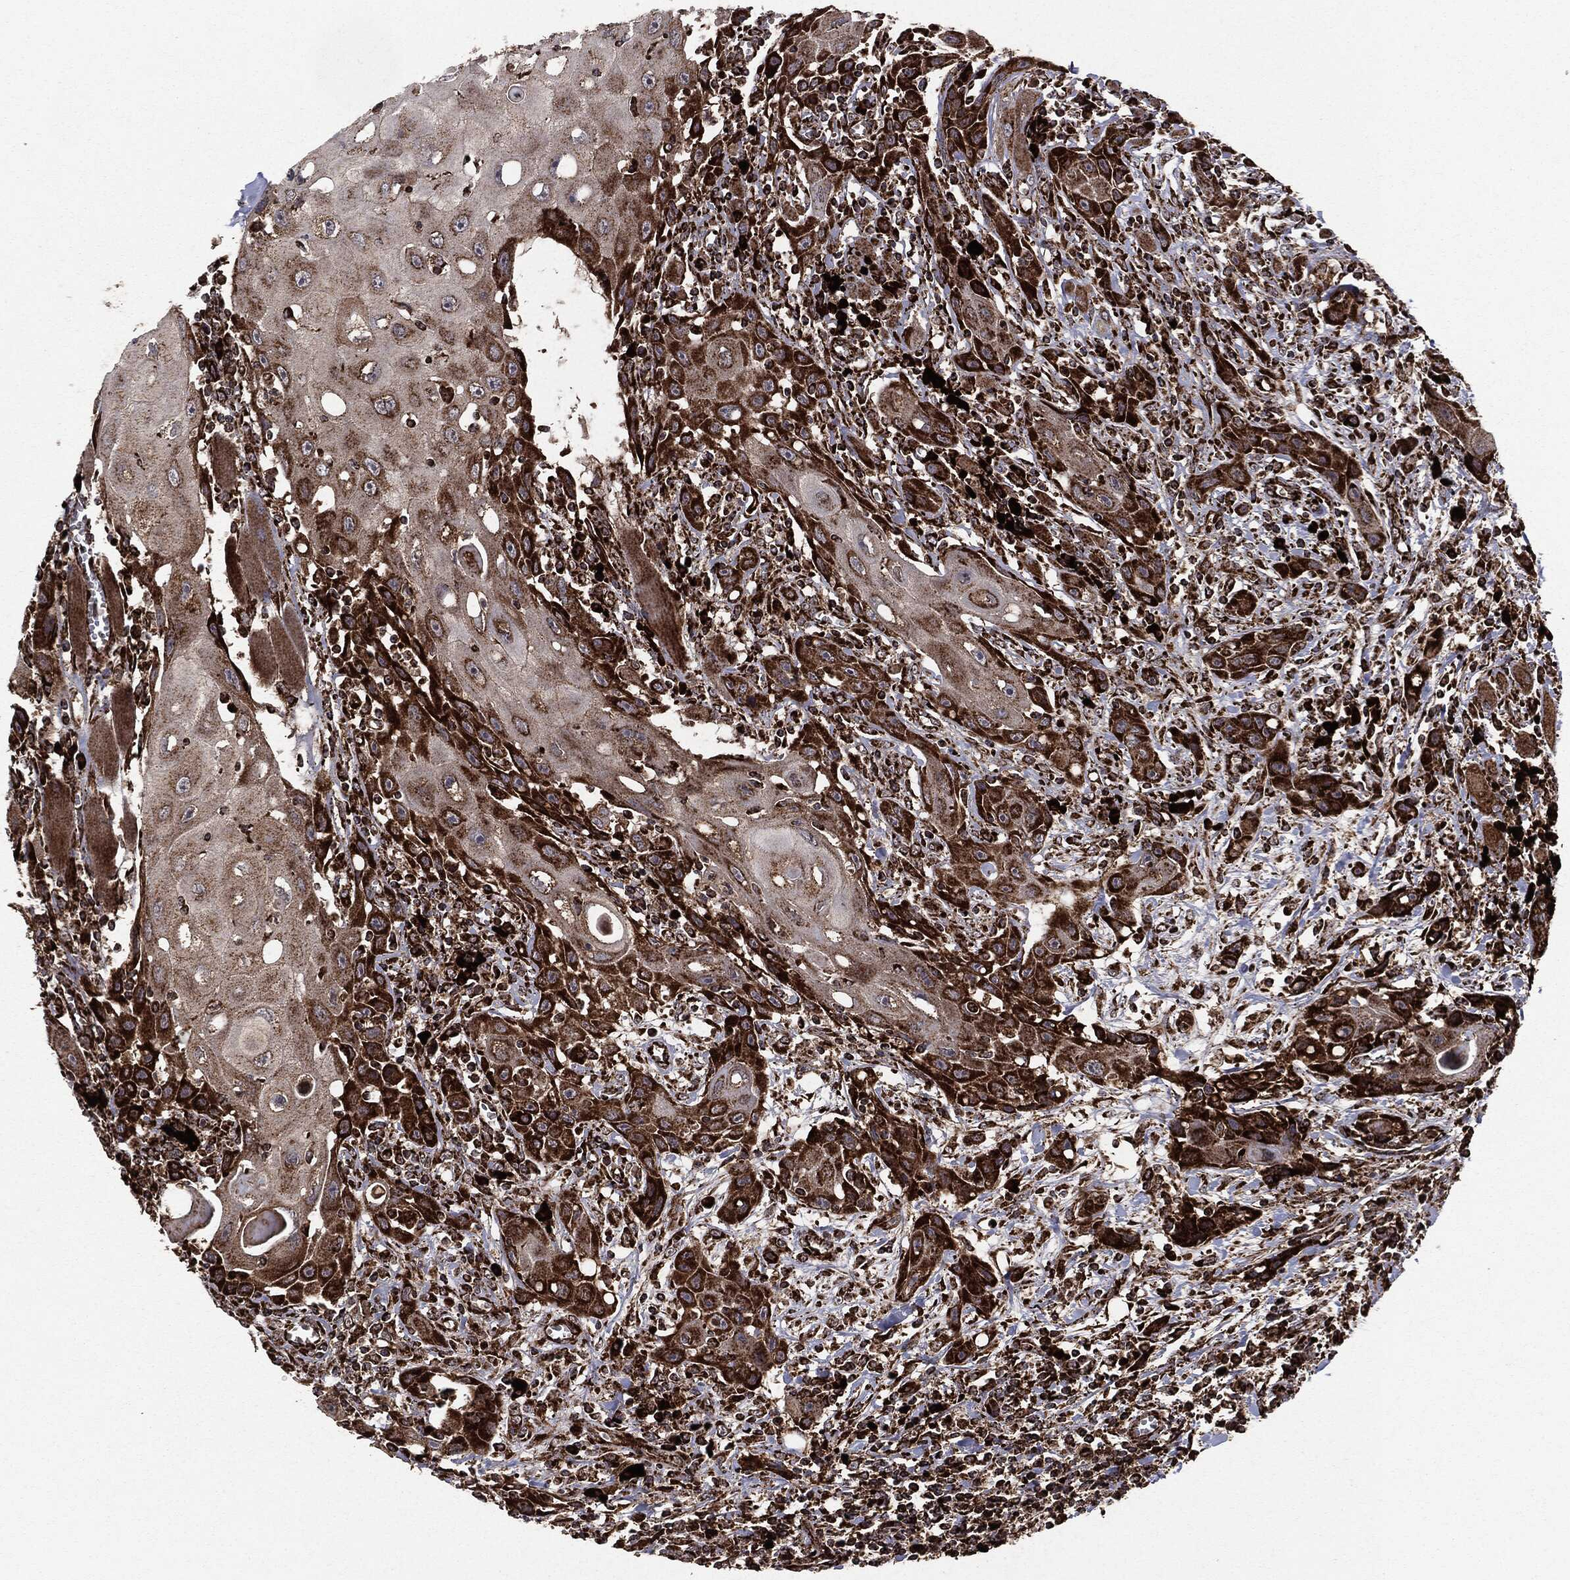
{"staining": {"intensity": "strong", "quantity": "25%-75%", "location": "cytoplasmic/membranous"}, "tissue": "head and neck cancer", "cell_type": "Tumor cells", "image_type": "cancer", "snomed": [{"axis": "morphology", "description": "Normal tissue, NOS"}, {"axis": "morphology", "description": "Squamous cell carcinoma, NOS"}, {"axis": "topography", "description": "Oral tissue"}, {"axis": "topography", "description": "Head-Neck"}], "caption": "Strong cytoplasmic/membranous expression for a protein is identified in about 25%-75% of tumor cells of squamous cell carcinoma (head and neck) using IHC.", "gene": "MAP2K1", "patient": {"sex": "male", "age": 71}}